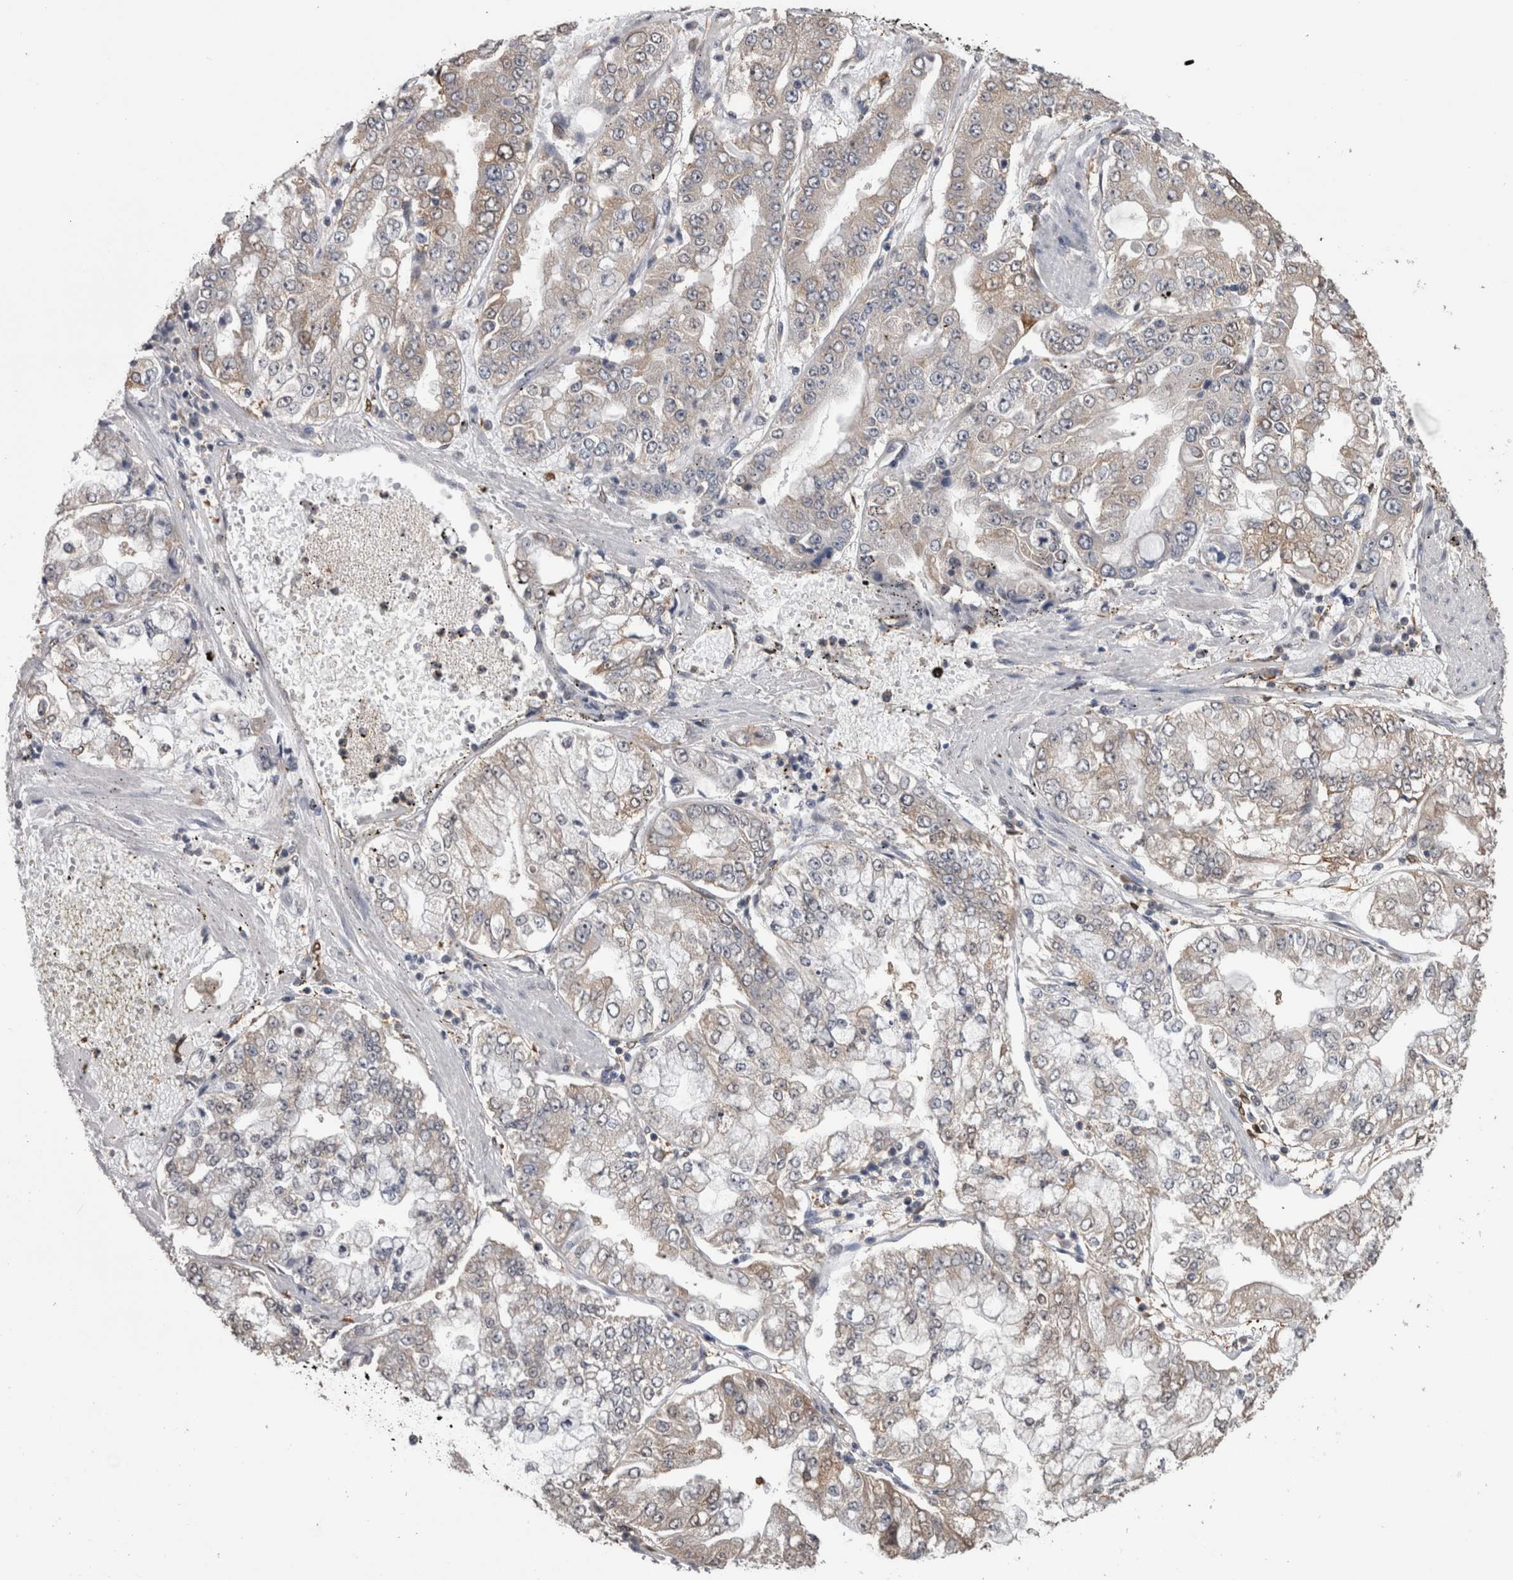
{"staining": {"intensity": "weak", "quantity": "<25%", "location": "cytoplasmic/membranous"}, "tissue": "stomach cancer", "cell_type": "Tumor cells", "image_type": "cancer", "snomed": [{"axis": "morphology", "description": "Adenocarcinoma, NOS"}, {"axis": "topography", "description": "Stomach"}], "caption": "IHC histopathology image of human stomach cancer (adenocarcinoma) stained for a protein (brown), which displays no staining in tumor cells.", "gene": "DDX6", "patient": {"sex": "male", "age": 76}}